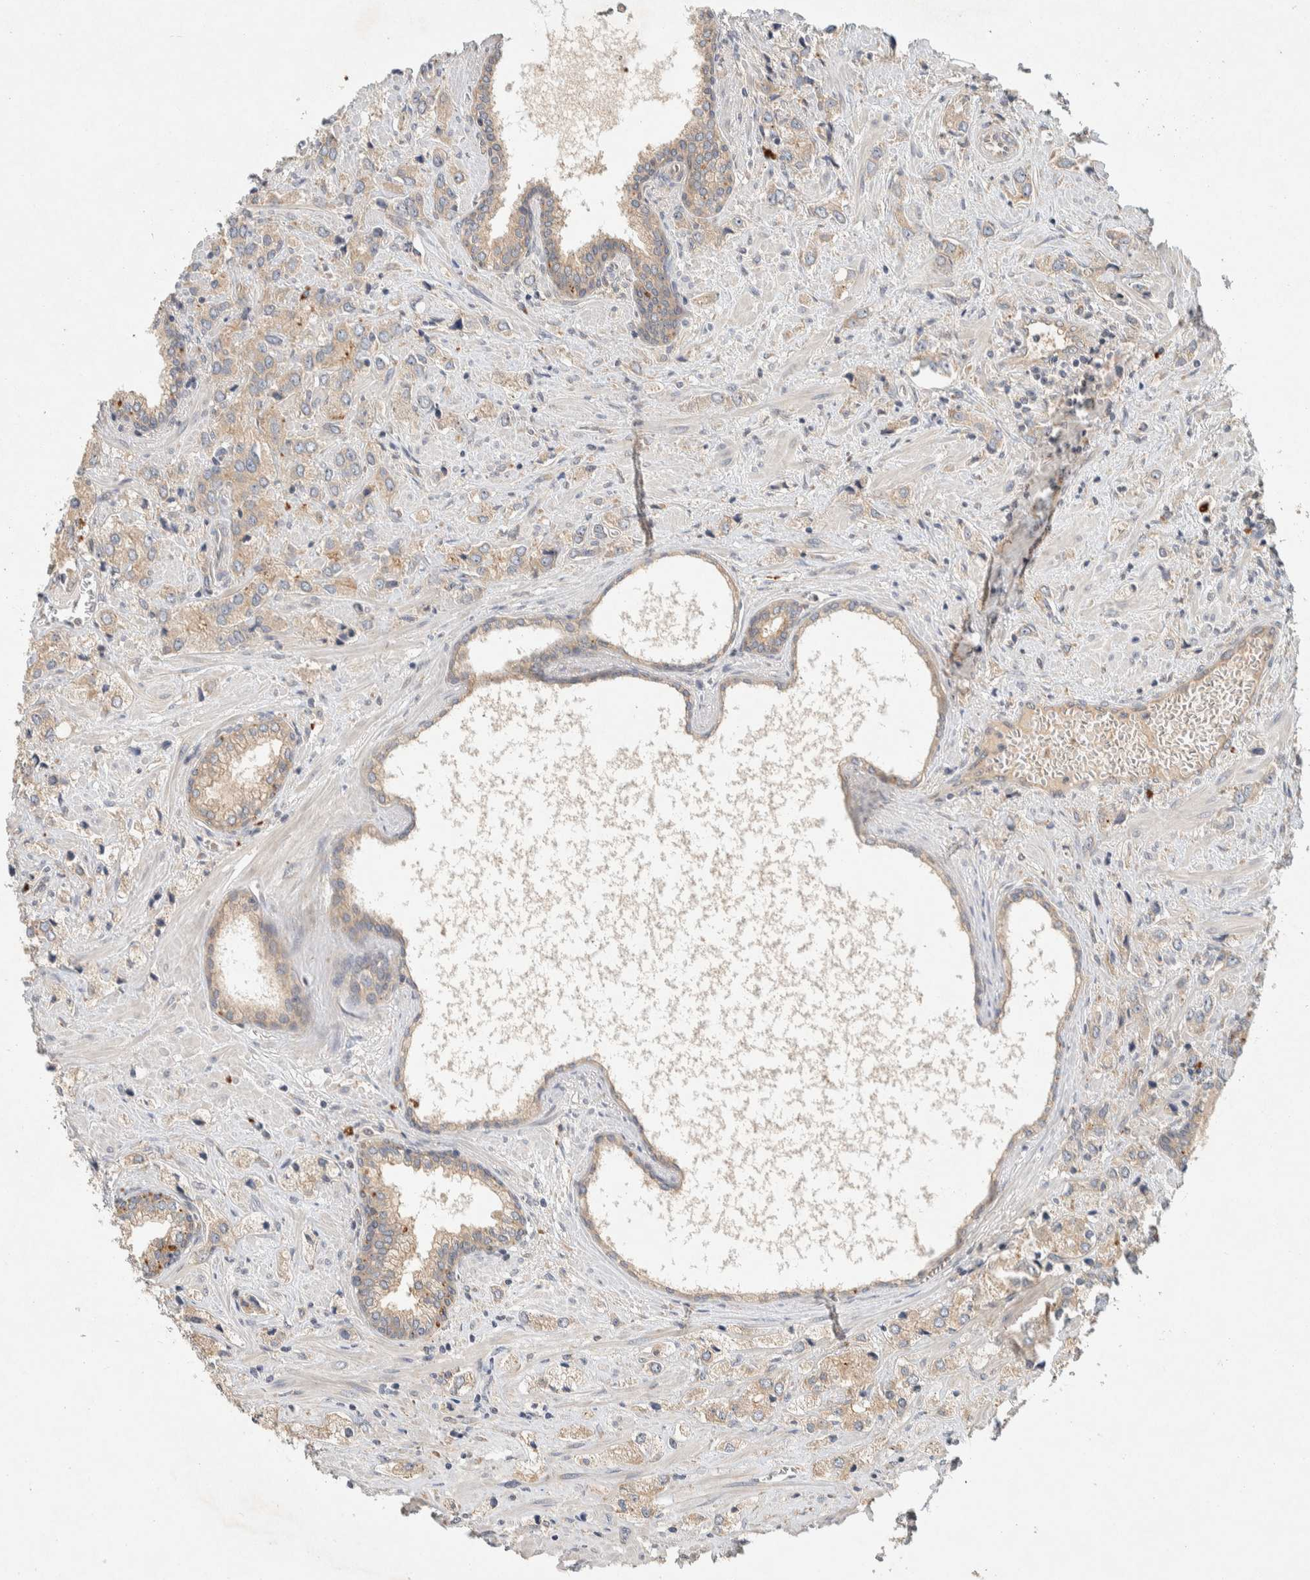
{"staining": {"intensity": "moderate", "quantity": ">75%", "location": "cytoplasmic/membranous"}, "tissue": "prostate cancer", "cell_type": "Tumor cells", "image_type": "cancer", "snomed": [{"axis": "morphology", "description": "Adenocarcinoma, High grade"}, {"axis": "topography", "description": "Prostate"}], "caption": "IHC (DAB) staining of human adenocarcinoma (high-grade) (prostate) demonstrates moderate cytoplasmic/membranous protein positivity in about >75% of tumor cells. (Brightfield microscopy of DAB IHC at high magnification).", "gene": "PXK", "patient": {"sex": "male", "age": 66}}